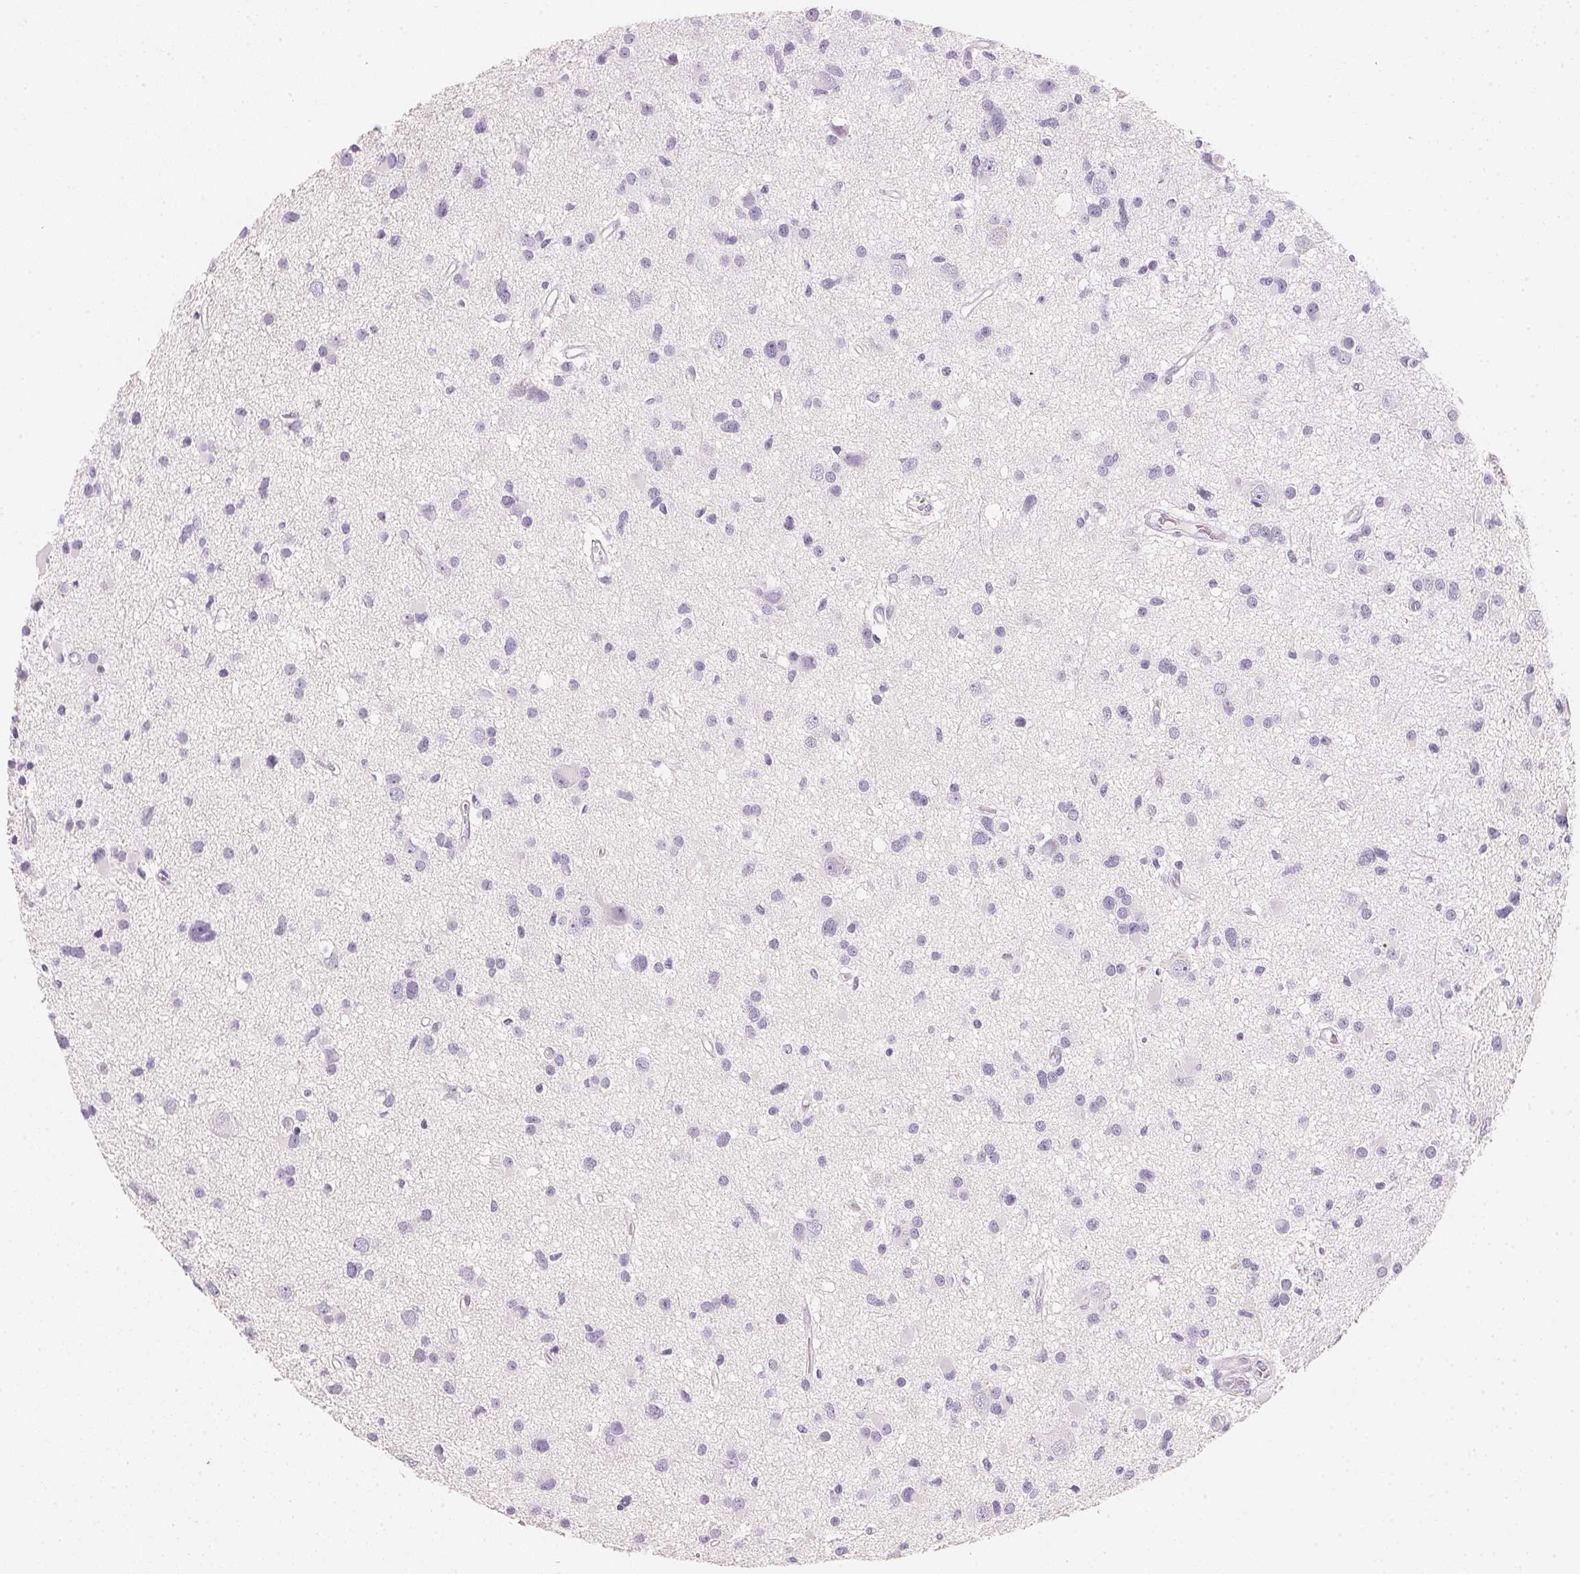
{"staining": {"intensity": "negative", "quantity": "none", "location": "none"}, "tissue": "glioma", "cell_type": "Tumor cells", "image_type": "cancer", "snomed": [{"axis": "morphology", "description": "Glioma, malignant, High grade"}, {"axis": "topography", "description": "Brain"}], "caption": "Tumor cells are negative for brown protein staining in high-grade glioma (malignant).", "gene": "ACP3", "patient": {"sex": "male", "age": 54}}